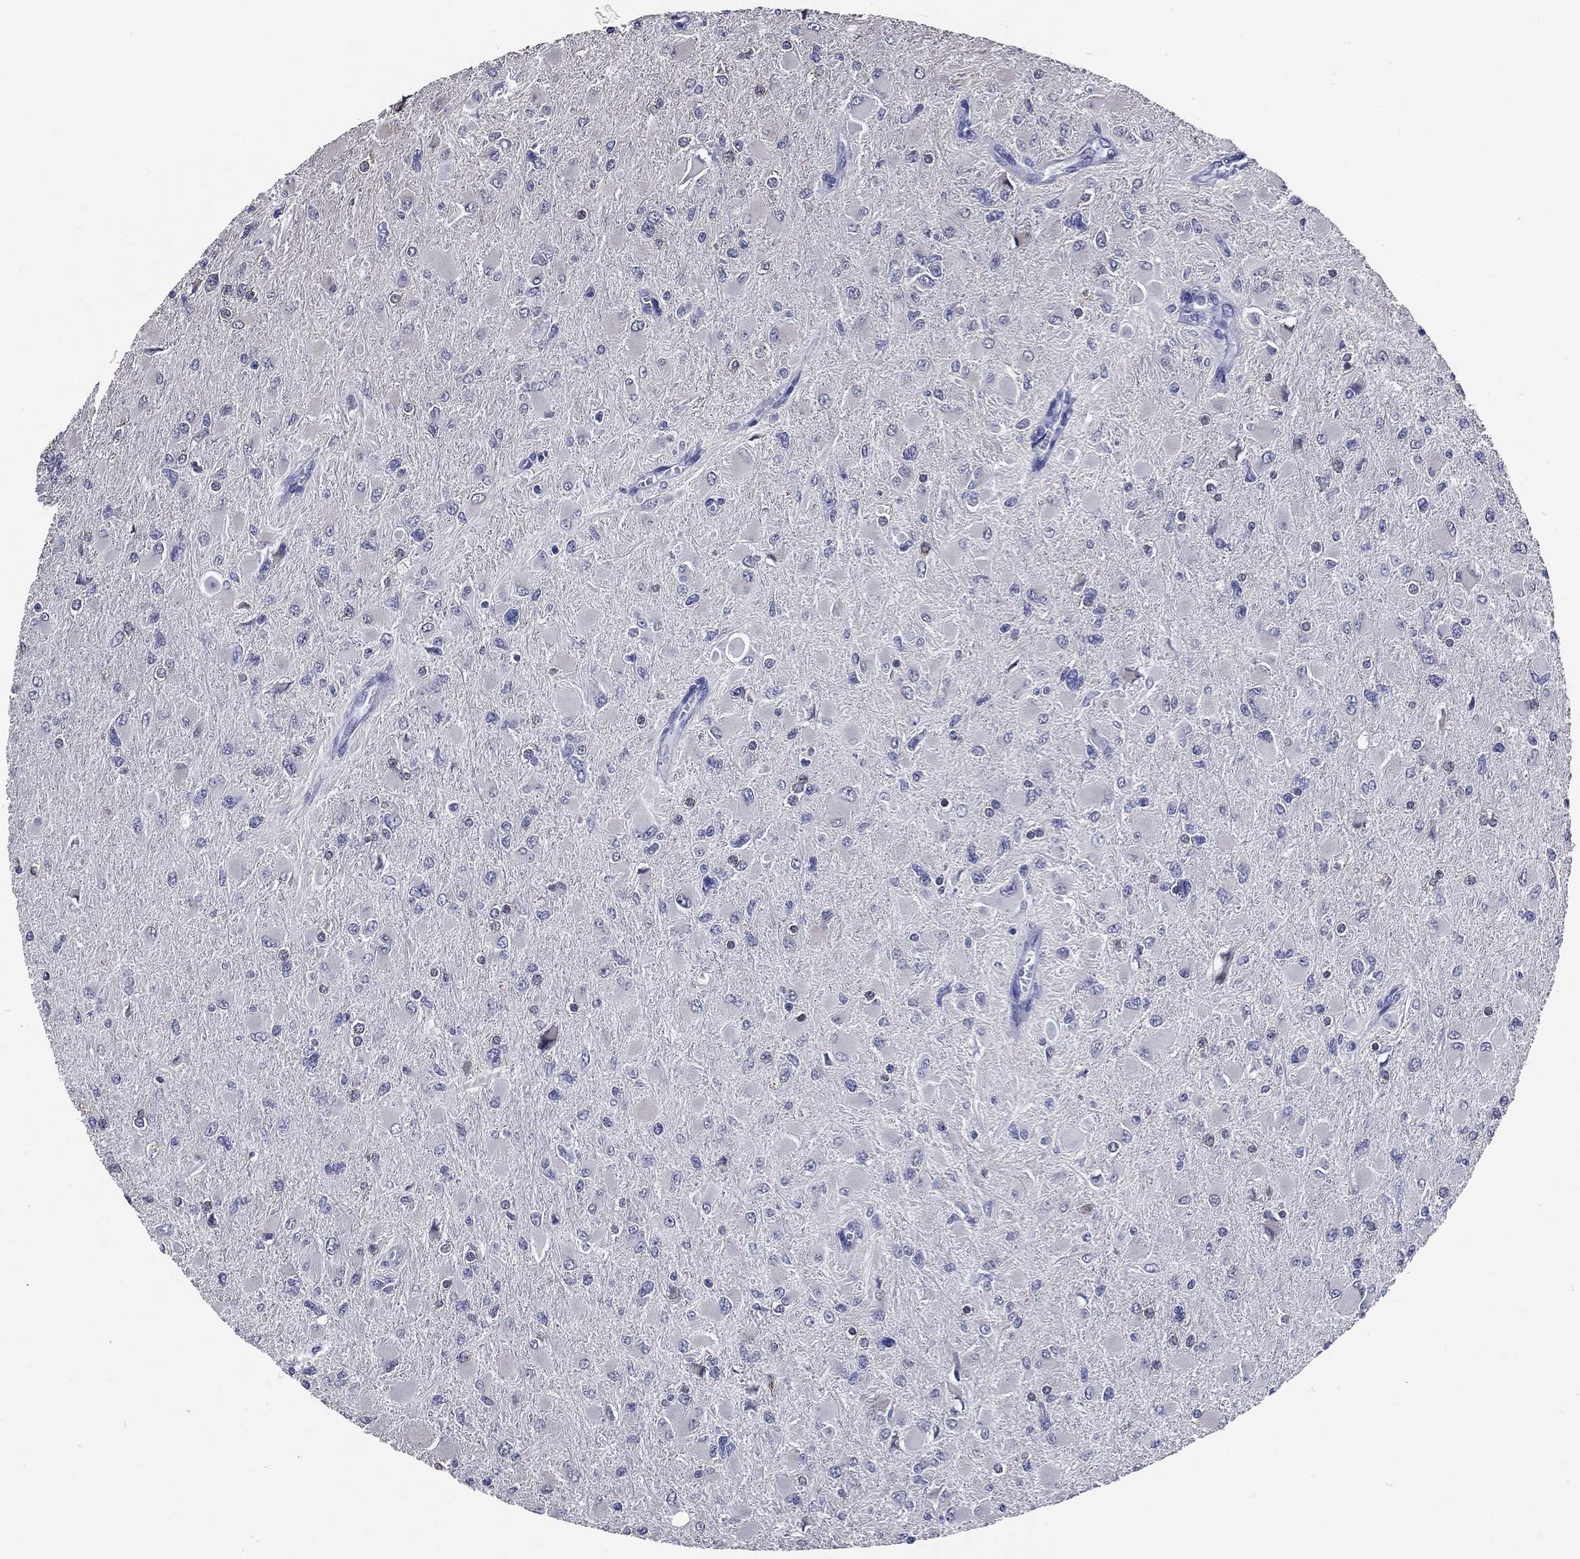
{"staining": {"intensity": "negative", "quantity": "none", "location": "none"}, "tissue": "glioma", "cell_type": "Tumor cells", "image_type": "cancer", "snomed": [{"axis": "morphology", "description": "Glioma, malignant, High grade"}, {"axis": "topography", "description": "Cerebral cortex"}], "caption": "The immunohistochemistry (IHC) micrograph has no significant positivity in tumor cells of malignant glioma (high-grade) tissue.", "gene": "DPYS", "patient": {"sex": "female", "age": 36}}